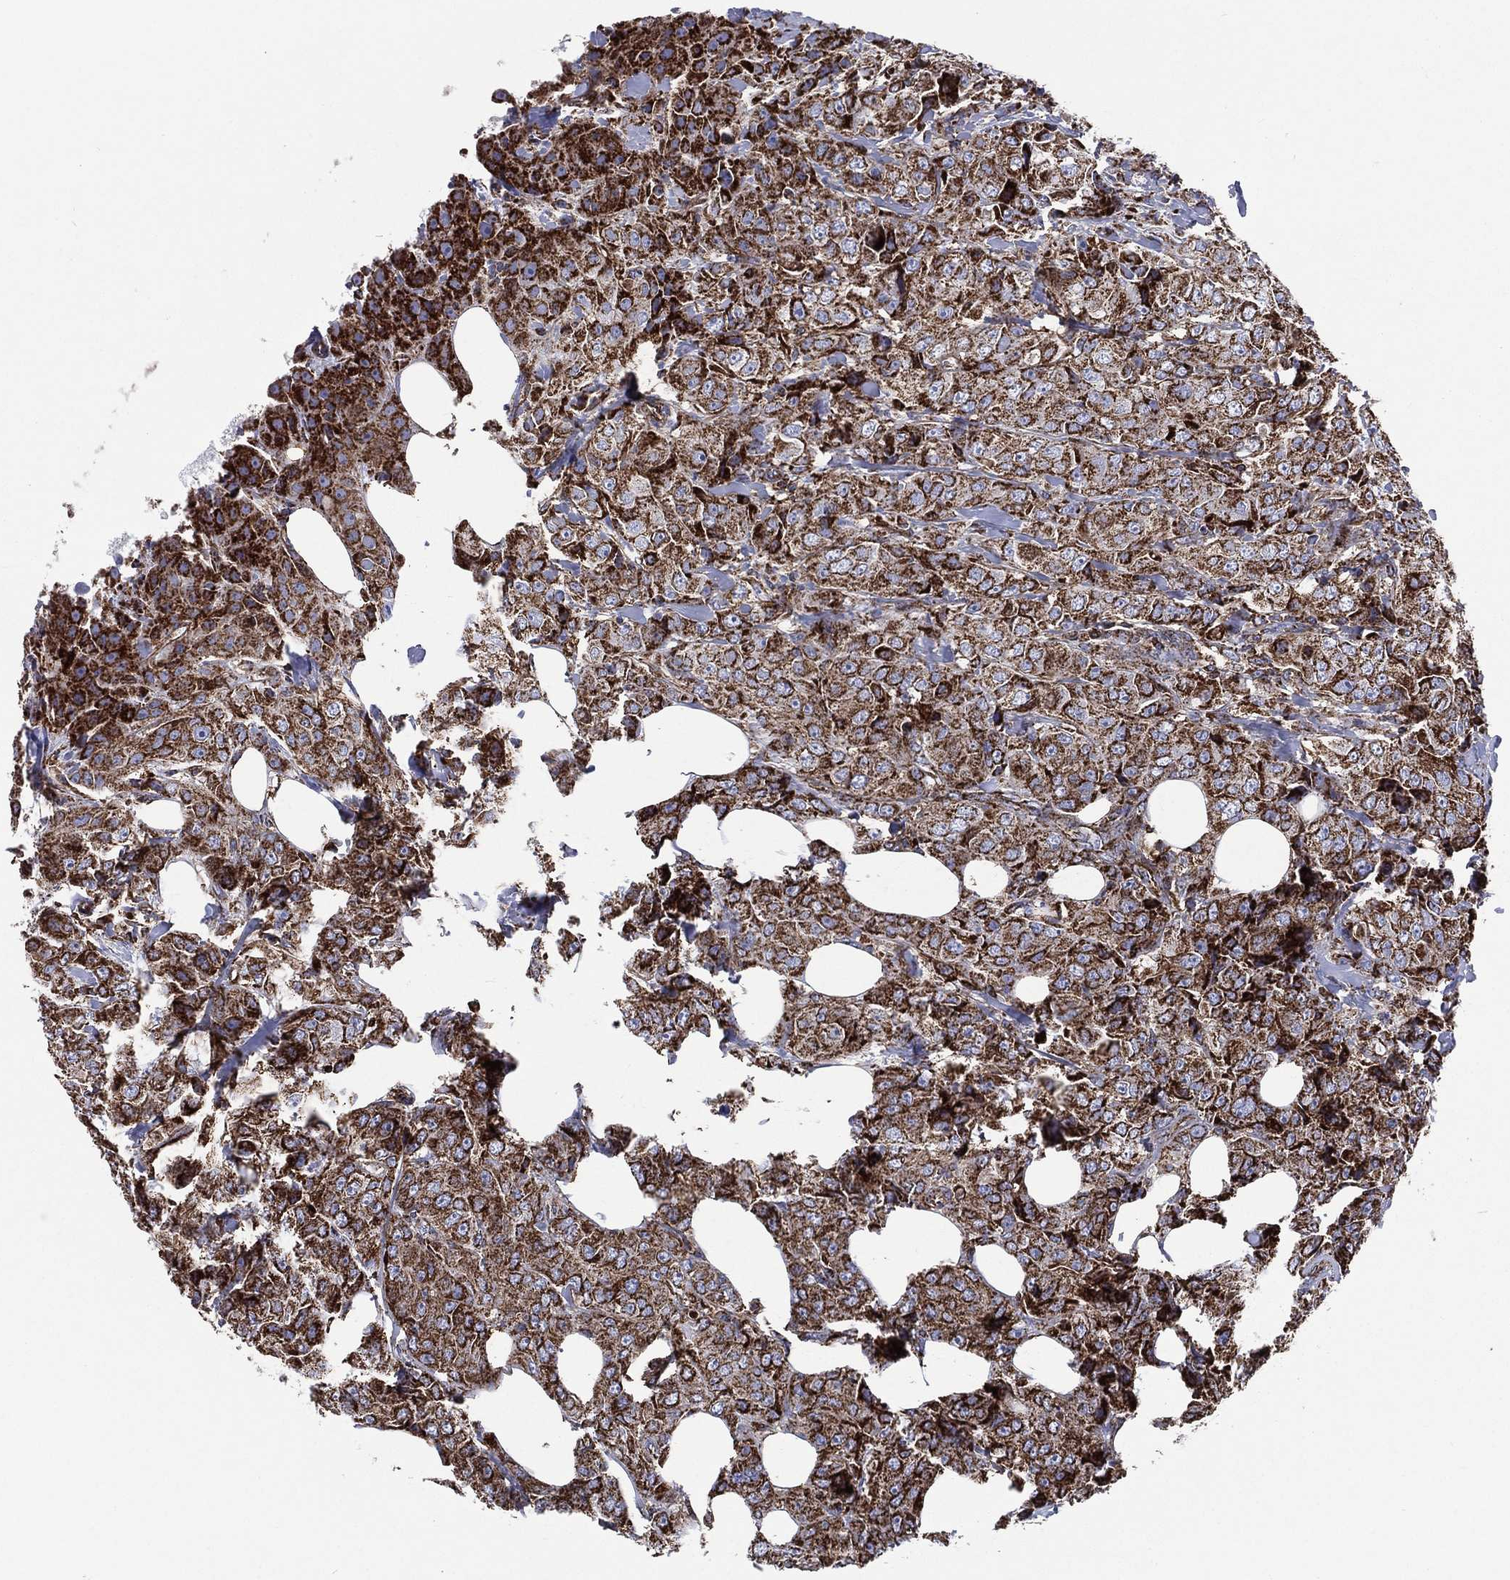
{"staining": {"intensity": "strong", "quantity": ">75%", "location": "cytoplasmic/membranous"}, "tissue": "breast cancer", "cell_type": "Tumor cells", "image_type": "cancer", "snomed": [{"axis": "morphology", "description": "Duct carcinoma"}, {"axis": "topography", "description": "Breast"}], "caption": "IHC of human breast cancer (invasive ductal carcinoma) displays high levels of strong cytoplasmic/membranous expression in approximately >75% of tumor cells.", "gene": "ANKRD37", "patient": {"sex": "female", "age": 43}}